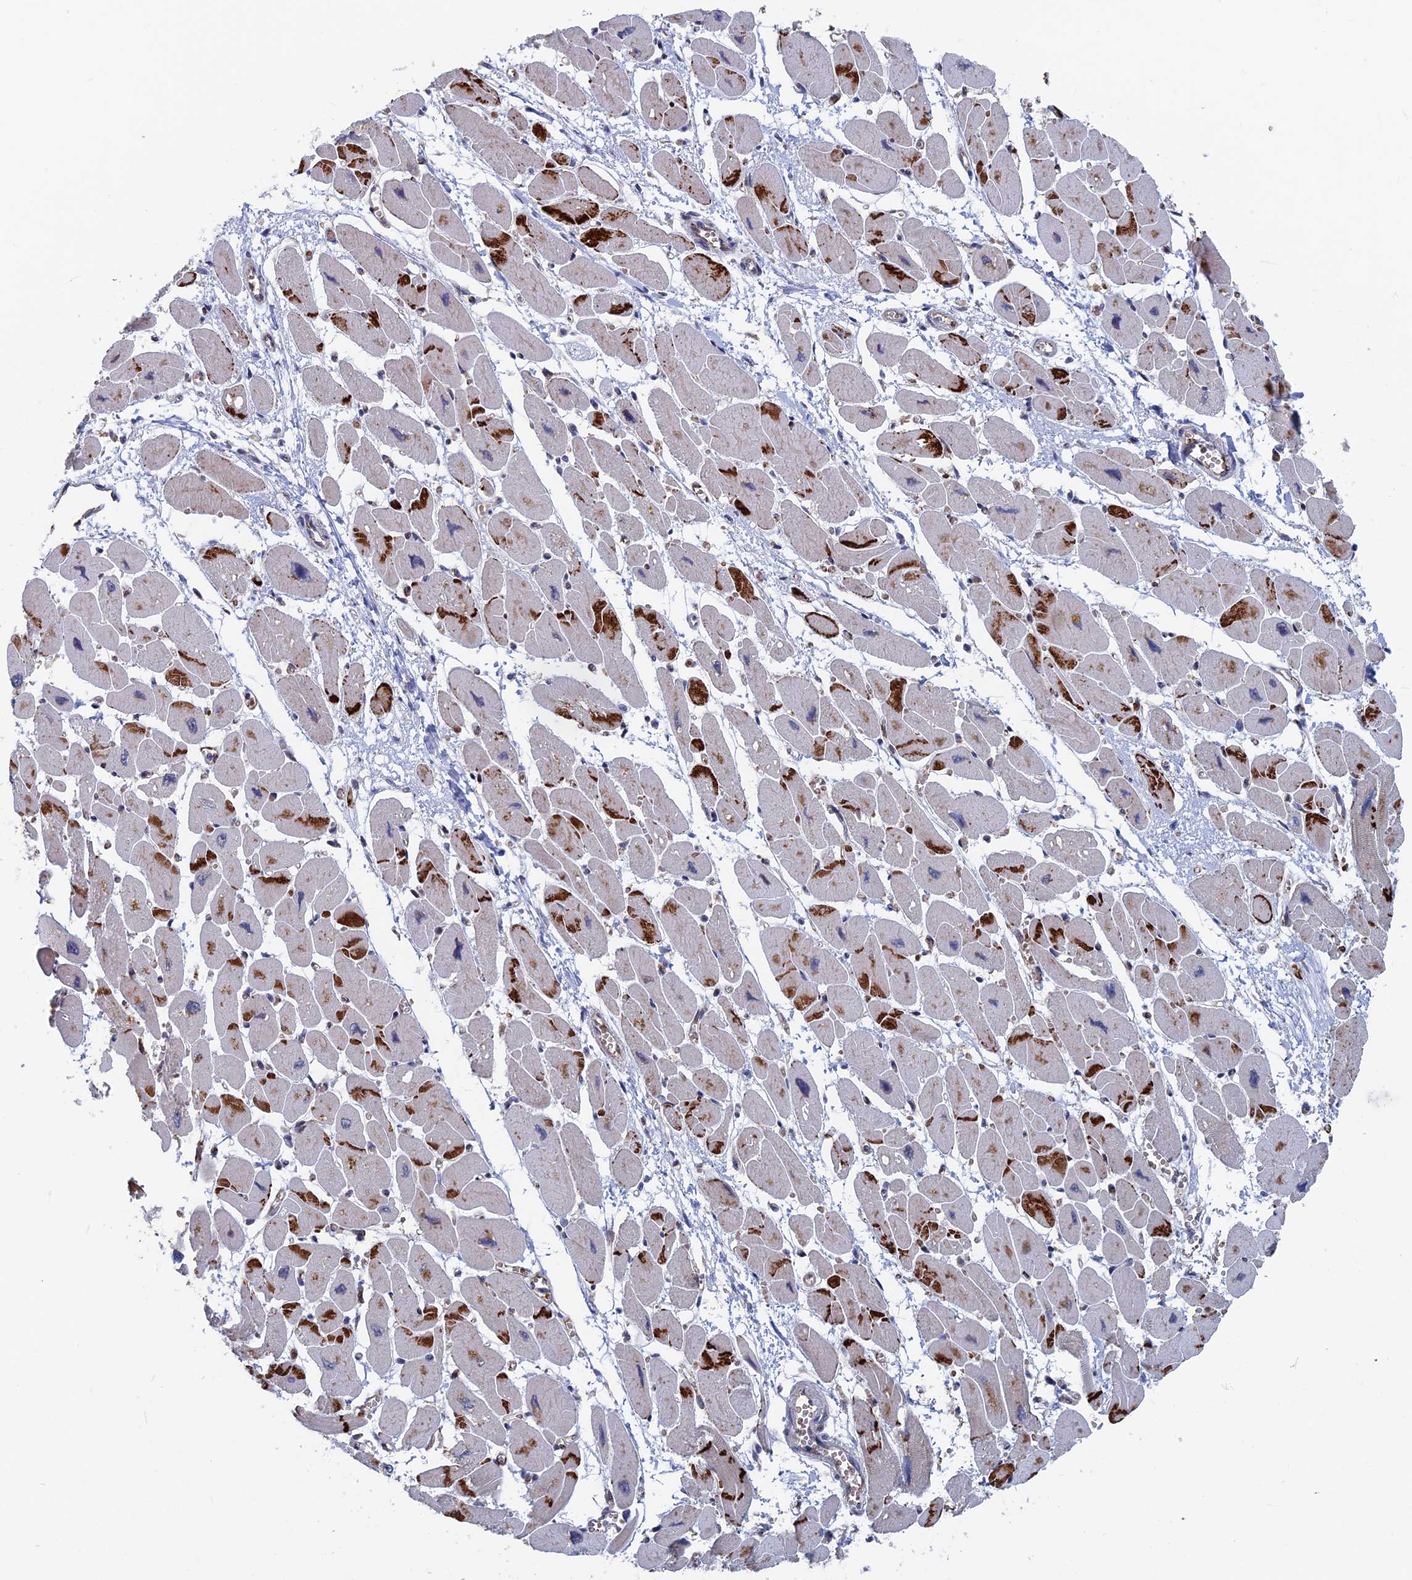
{"staining": {"intensity": "strong", "quantity": "<25%", "location": "cytoplasmic/membranous"}, "tissue": "heart muscle", "cell_type": "Cardiomyocytes", "image_type": "normal", "snomed": [{"axis": "morphology", "description": "Normal tissue, NOS"}, {"axis": "topography", "description": "Heart"}], "caption": "Heart muscle stained with immunohistochemistry shows strong cytoplasmic/membranous staining in about <25% of cardiomyocytes. (DAB (3,3'-diaminobenzidine) IHC, brown staining for protein, blue staining for nuclei).", "gene": "SH3D21", "patient": {"sex": "female", "age": 54}}